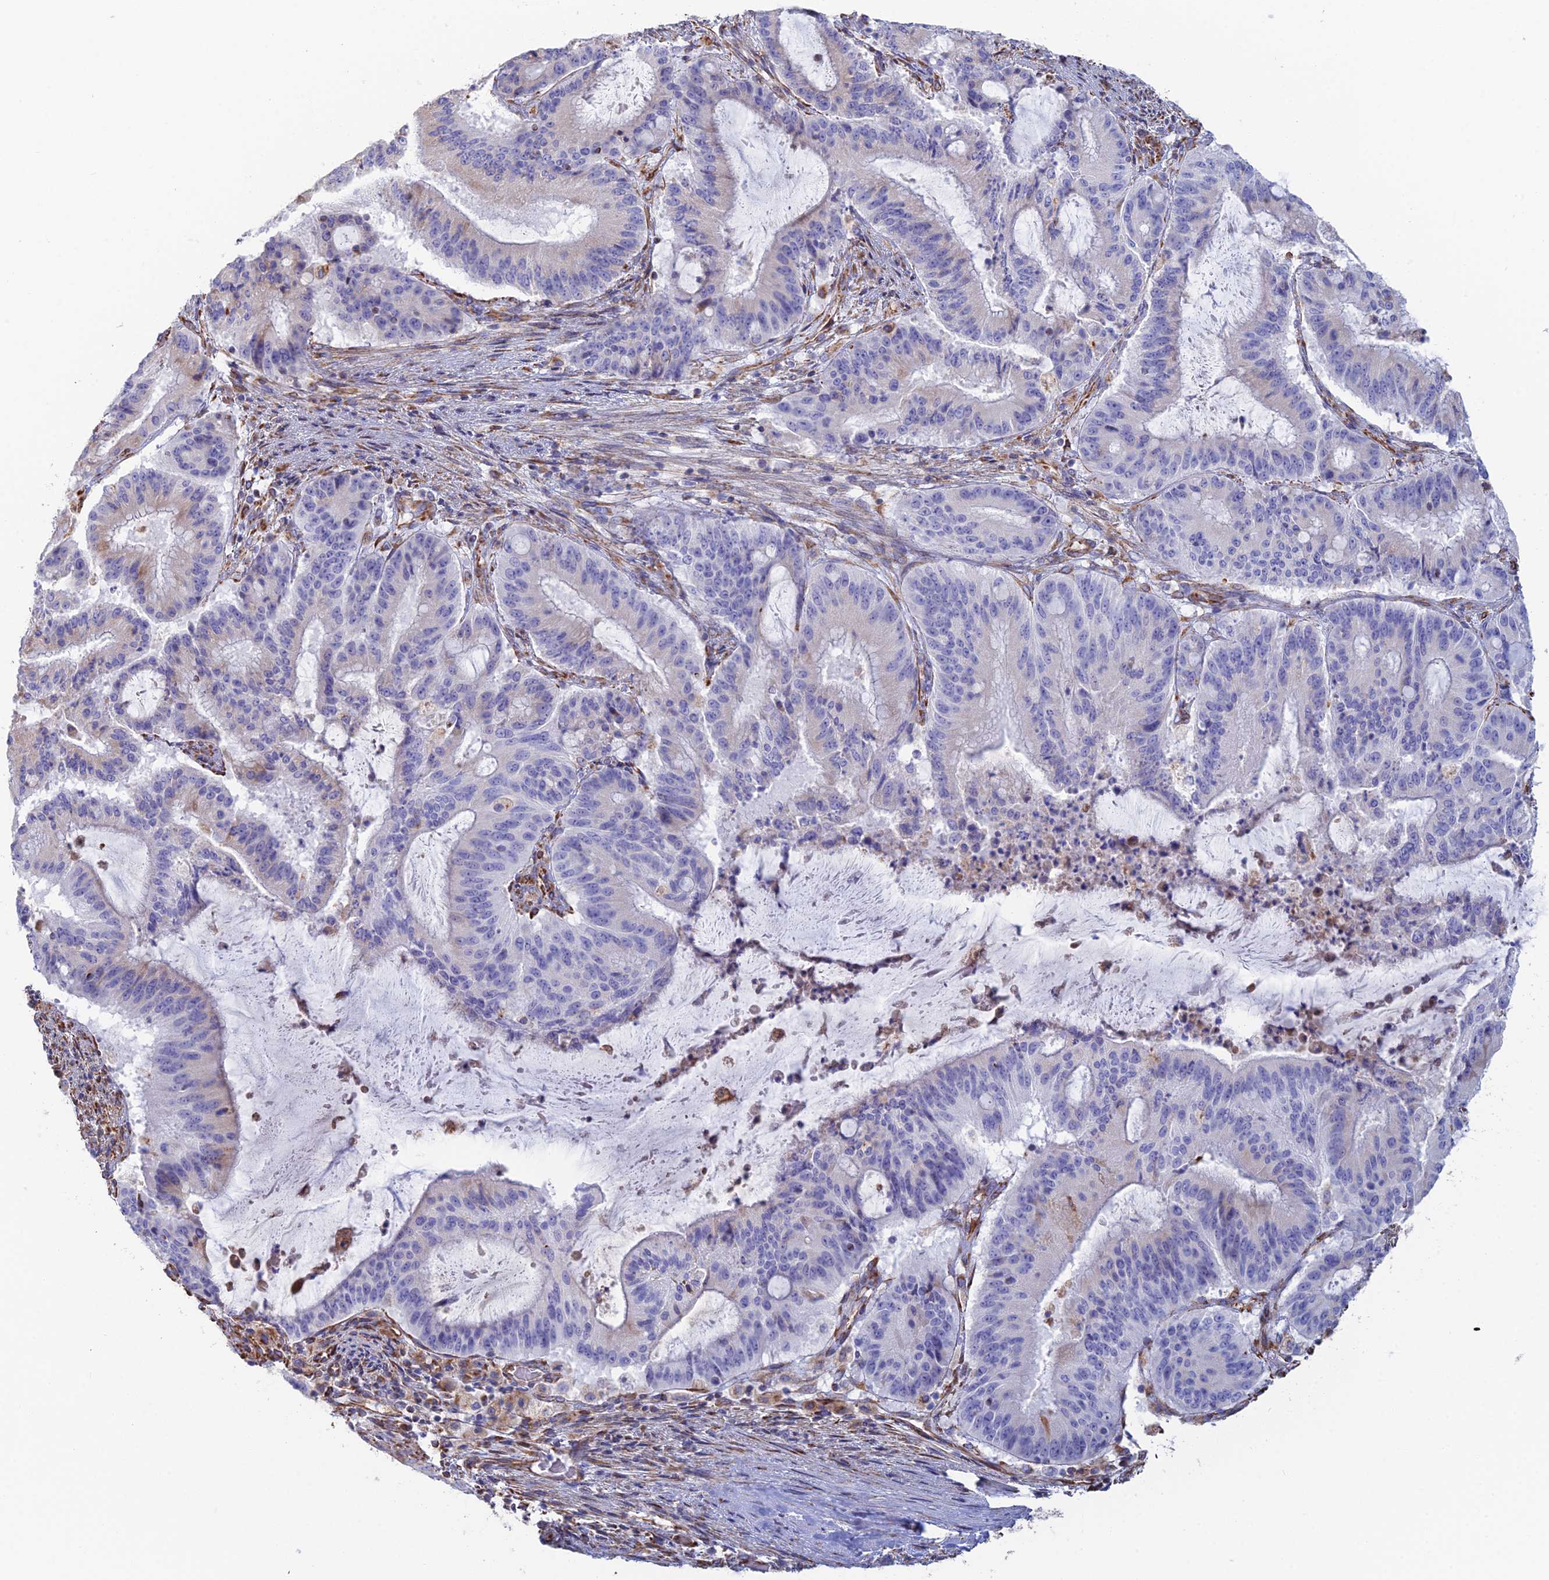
{"staining": {"intensity": "negative", "quantity": "none", "location": "none"}, "tissue": "liver cancer", "cell_type": "Tumor cells", "image_type": "cancer", "snomed": [{"axis": "morphology", "description": "Normal tissue, NOS"}, {"axis": "morphology", "description": "Cholangiocarcinoma"}, {"axis": "topography", "description": "Liver"}, {"axis": "topography", "description": "Peripheral nerve tissue"}], "caption": "A histopathology image of human liver cancer (cholangiocarcinoma) is negative for staining in tumor cells. (DAB (3,3'-diaminobenzidine) immunohistochemistry (IHC) visualized using brightfield microscopy, high magnification).", "gene": "CLVS2", "patient": {"sex": "female", "age": 73}}